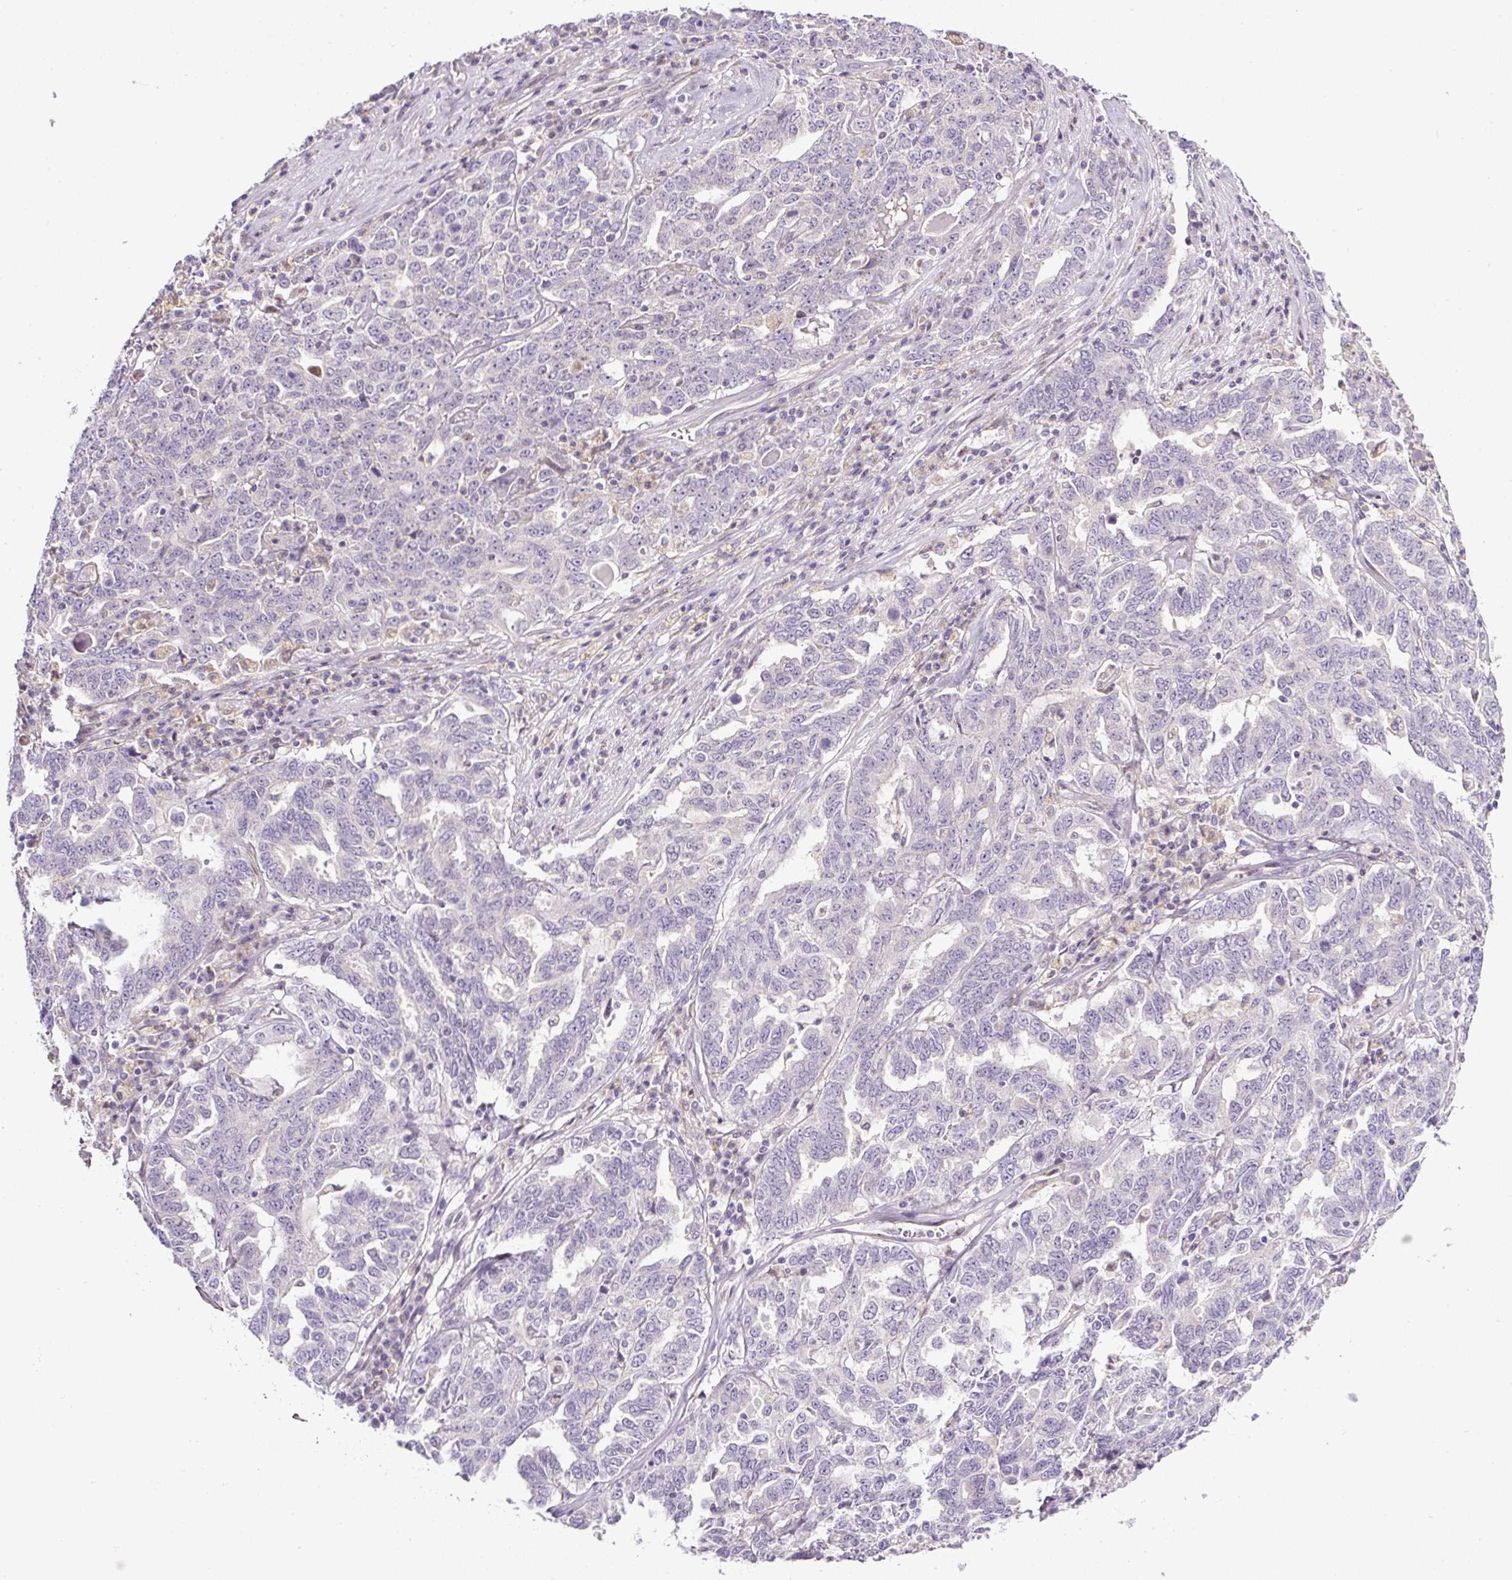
{"staining": {"intensity": "negative", "quantity": "none", "location": "none"}, "tissue": "ovarian cancer", "cell_type": "Tumor cells", "image_type": "cancer", "snomed": [{"axis": "morphology", "description": "Carcinoma, endometroid"}, {"axis": "topography", "description": "Ovary"}], "caption": "Human ovarian cancer stained for a protein using IHC exhibits no expression in tumor cells.", "gene": "HPS4", "patient": {"sex": "female", "age": 62}}